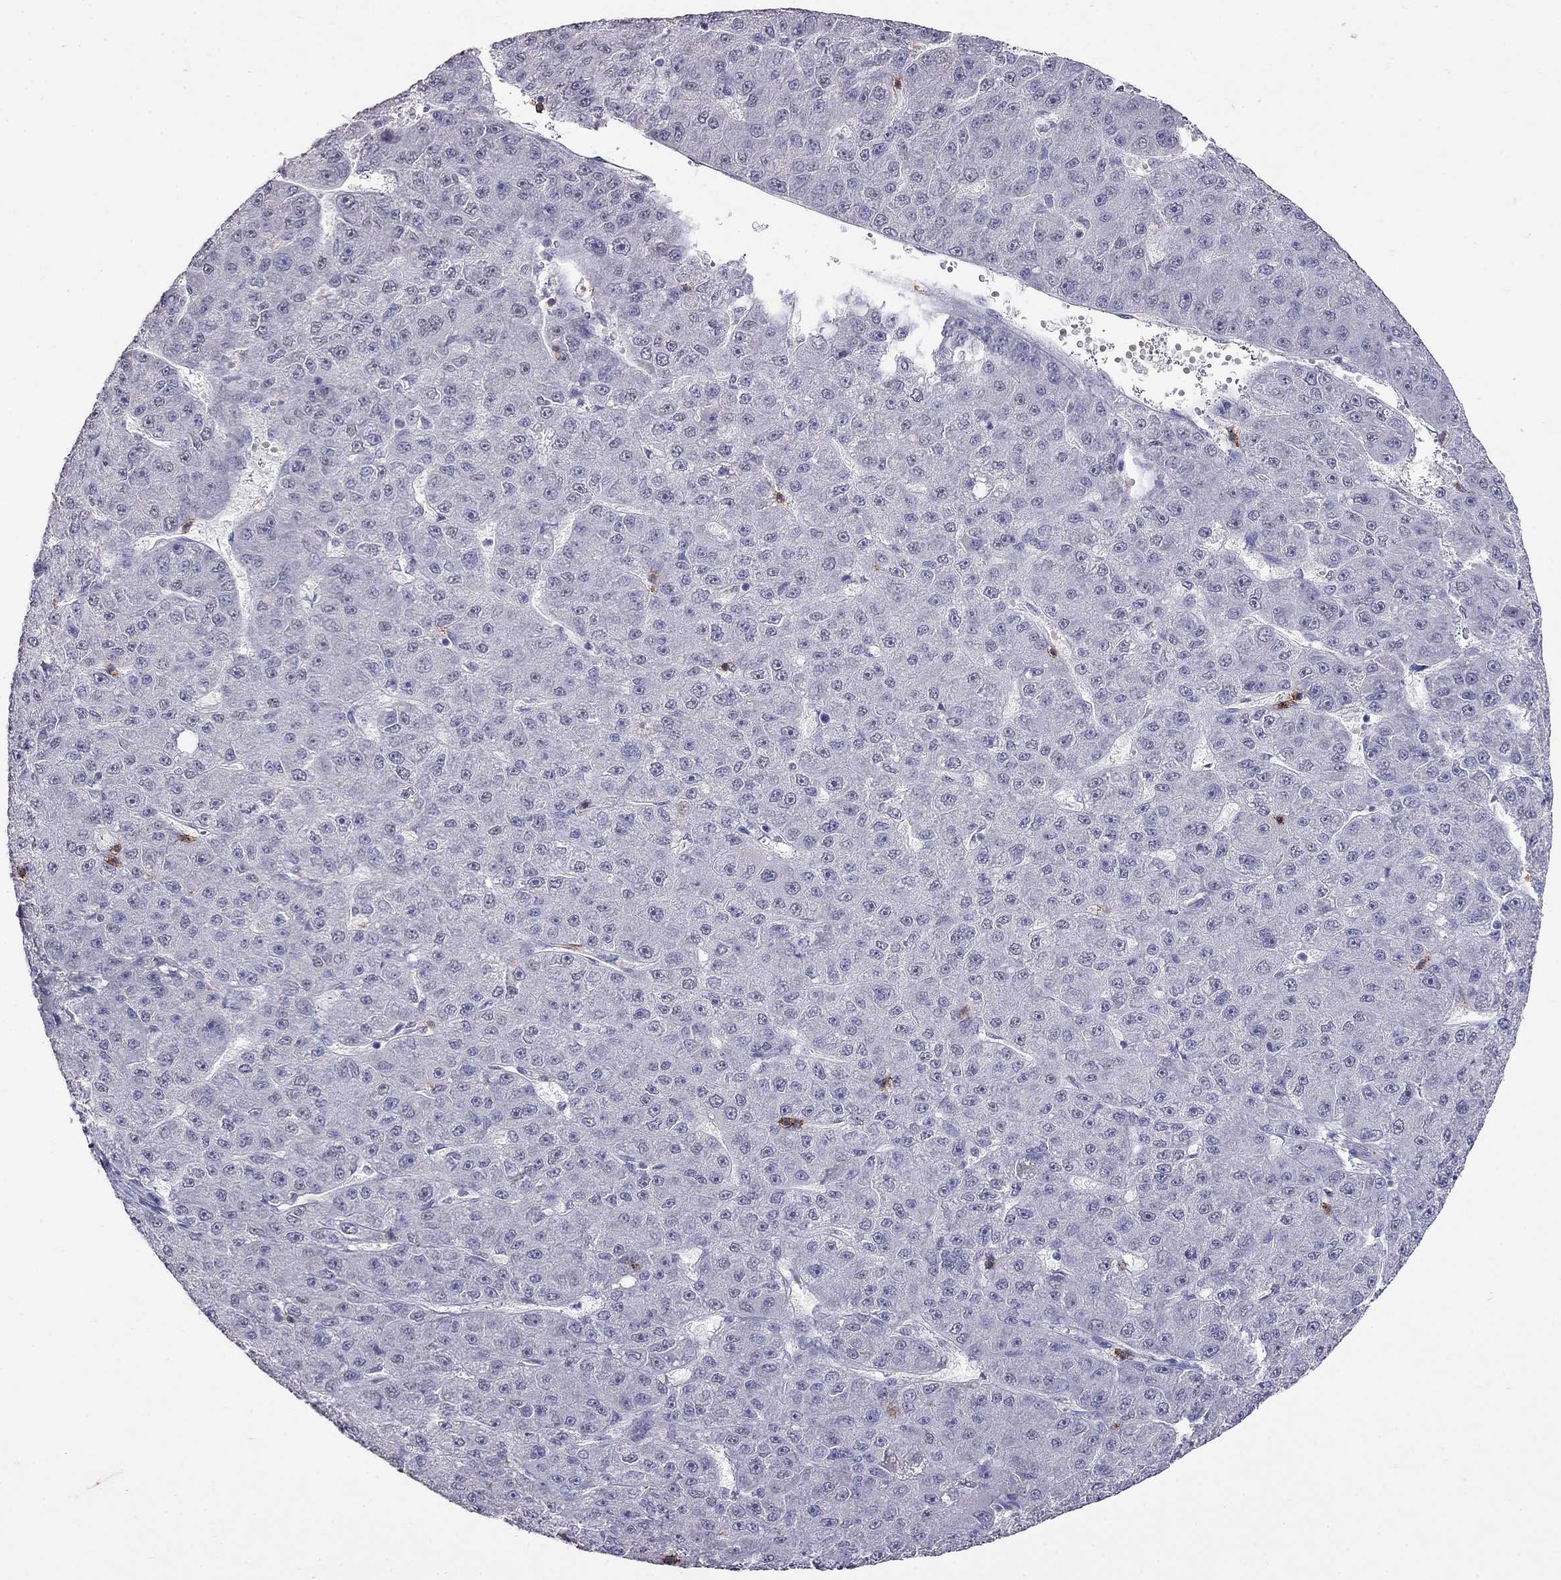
{"staining": {"intensity": "negative", "quantity": "none", "location": "none"}, "tissue": "liver cancer", "cell_type": "Tumor cells", "image_type": "cancer", "snomed": [{"axis": "morphology", "description": "Carcinoma, Hepatocellular, NOS"}, {"axis": "topography", "description": "Liver"}], "caption": "A high-resolution histopathology image shows IHC staining of liver hepatocellular carcinoma, which demonstrates no significant expression in tumor cells.", "gene": "CD8B", "patient": {"sex": "male", "age": 67}}